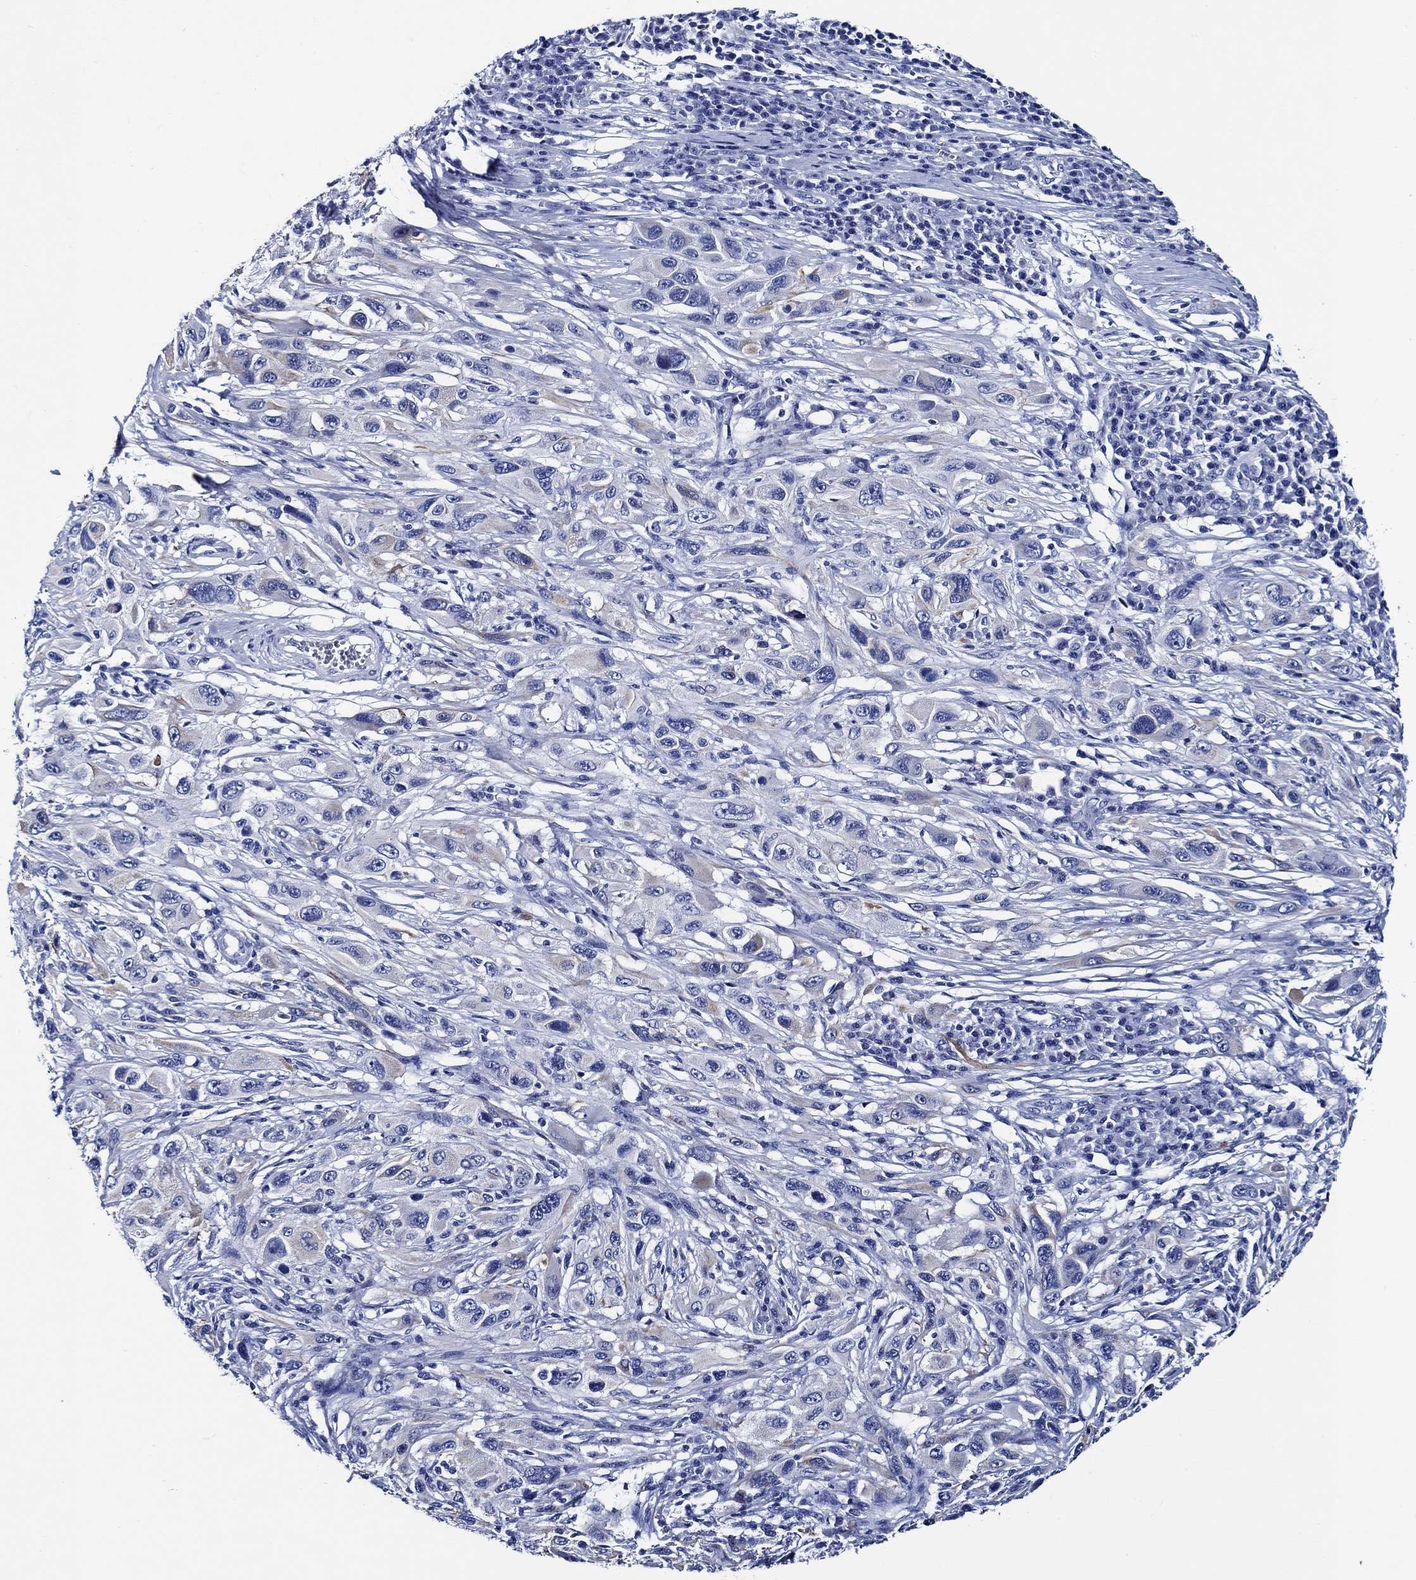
{"staining": {"intensity": "negative", "quantity": "none", "location": "none"}, "tissue": "melanoma", "cell_type": "Tumor cells", "image_type": "cancer", "snomed": [{"axis": "morphology", "description": "Malignant melanoma, NOS"}, {"axis": "topography", "description": "Skin"}], "caption": "Tumor cells are negative for protein expression in human melanoma.", "gene": "WDR62", "patient": {"sex": "male", "age": 53}}